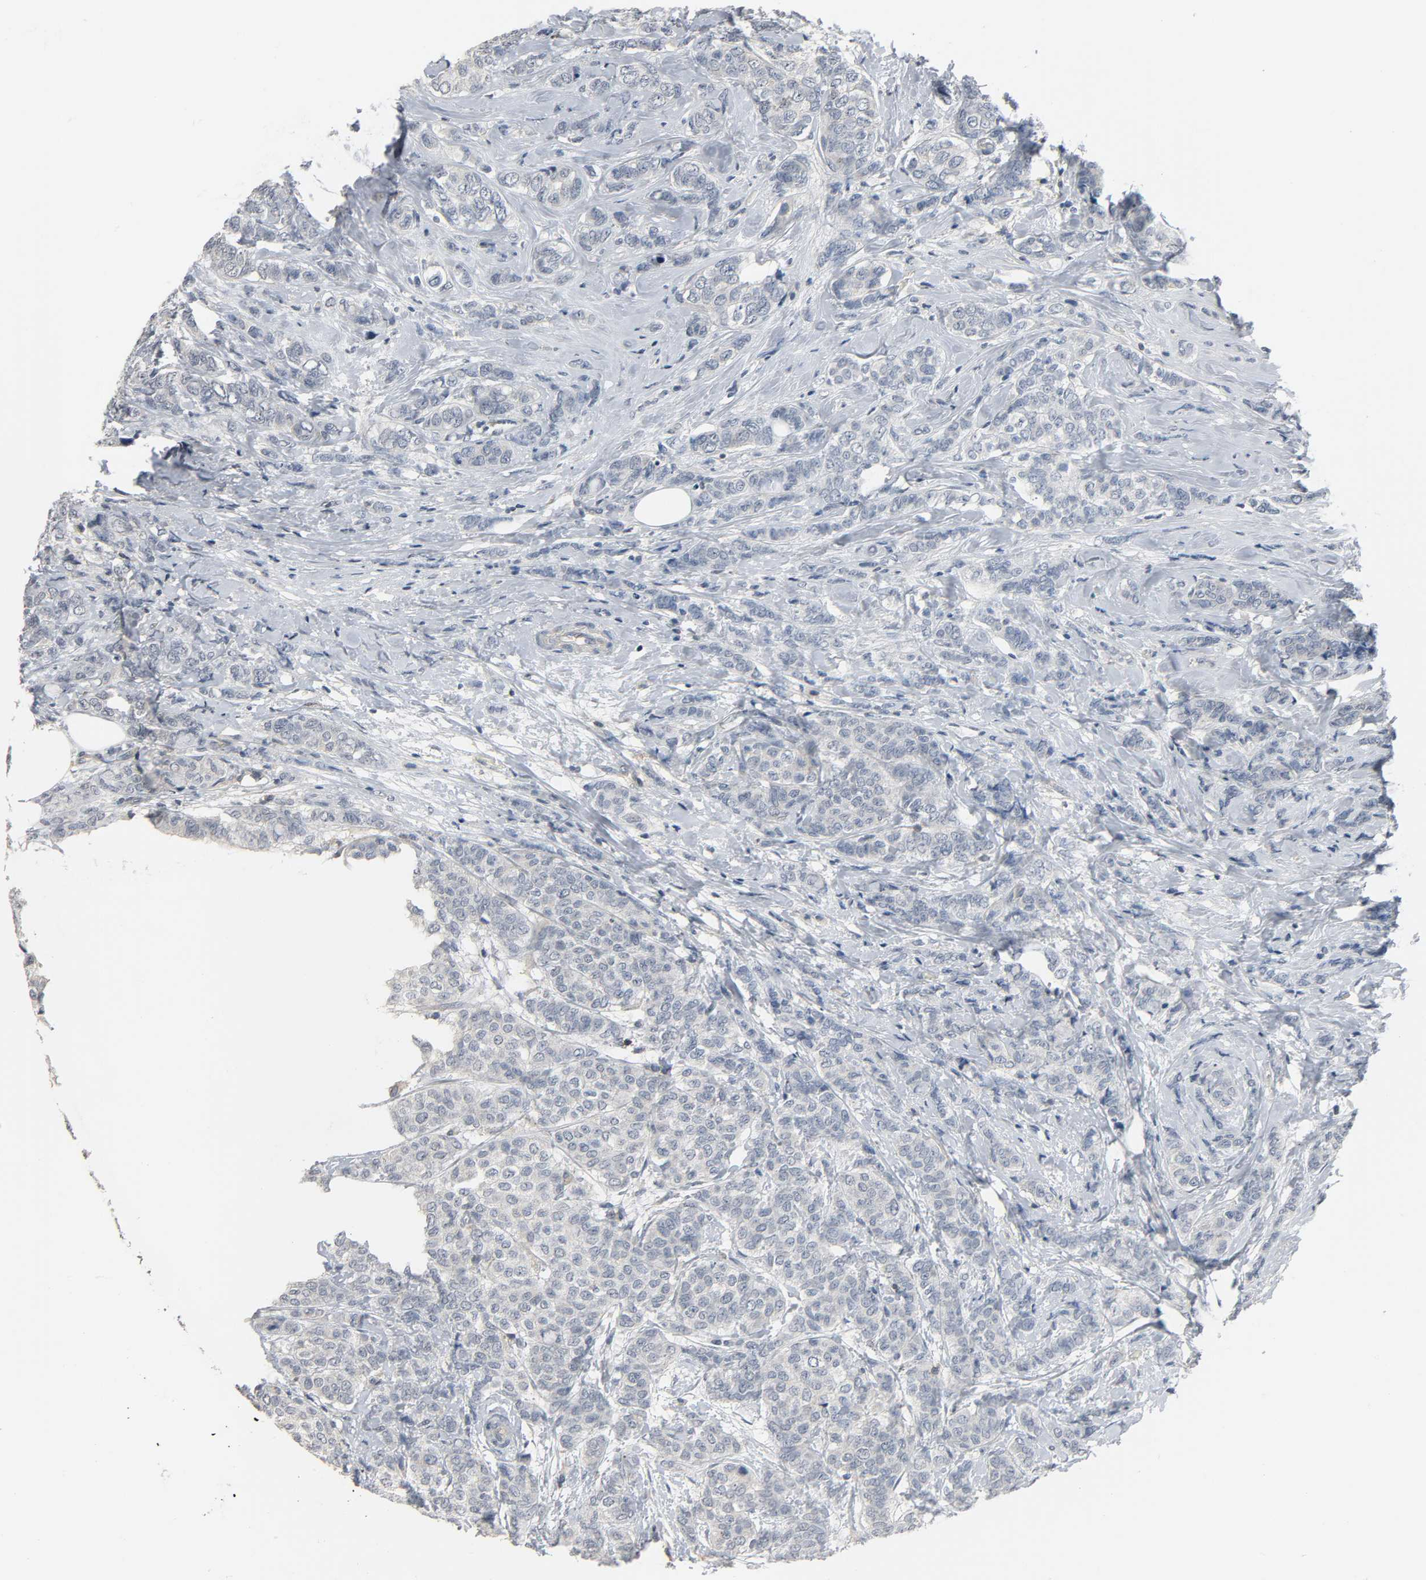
{"staining": {"intensity": "negative", "quantity": "none", "location": "none"}, "tissue": "breast cancer", "cell_type": "Tumor cells", "image_type": "cancer", "snomed": [{"axis": "morphology", "description": "Lobular carcinoma"}, {"axis": "topography", "description": "Breast"}], "caption": "The photomicrograph shows no staining of tumor cells in breast cancer.", "gene": "CD4", "patient": {"sex": "female", "age": 60}}